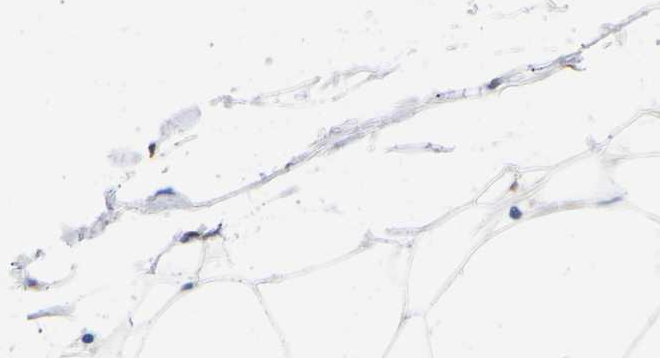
{"staining": {"intensity": "negative", "quantity": "none", "location": "none"}, "tissue": "breast cancer", "cell_type": "Tumor cells", "image_type": "cancer", "snomed": [{"axis": "morphology", "description": "Lobular carcinoma"}, {"axis": "topography", "description": "Skin"}, {"axis": "topography", "description": "Breast"}], "caption": "DAB (3,3'-diaminobenzidine) immunohistochemical staining of breast lobular carcinoma exhibits no significant staining in tumor cells.", "gene": "AMPH", "patient": {"sex": "female", "age": 46}}